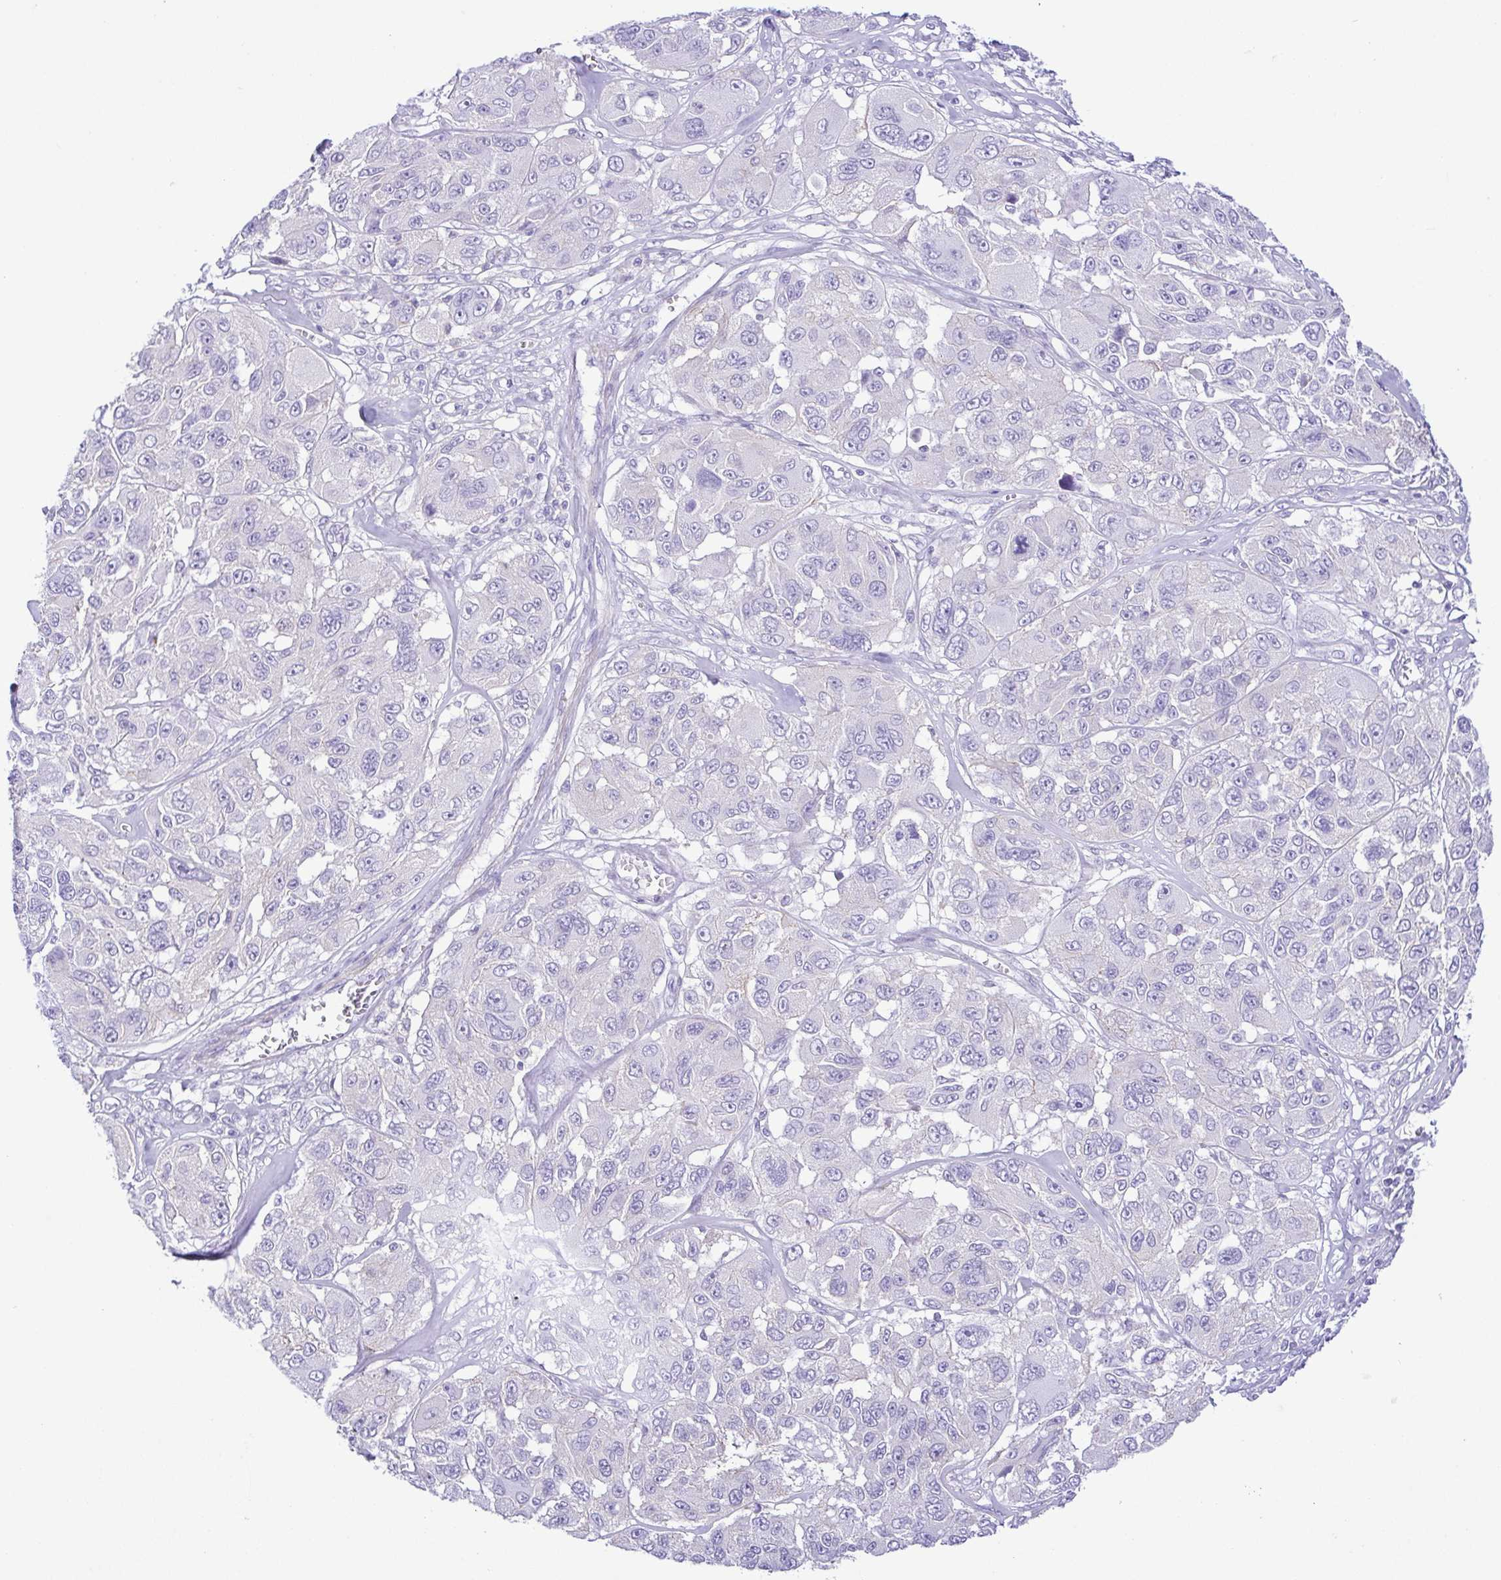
{"staining": {"intensity": "negative", "quantity": "none", "location": "none"}, "tissue": "melanoma", "cell_type": "Tumor cells", "image_type": "cancer", "snomed": [{"axis": "morphology", "description": "Malignant melanoma, NOS"}, {"axis": "topography", "description": "Skin"}], "caption": "High power microscopy histopathology image of an IHC photomicrograph of malignant melanoma, revealing no significant expression in tumor cells.", "gene": "GPR182", "patient": {"sex": "female", "age": 66}}